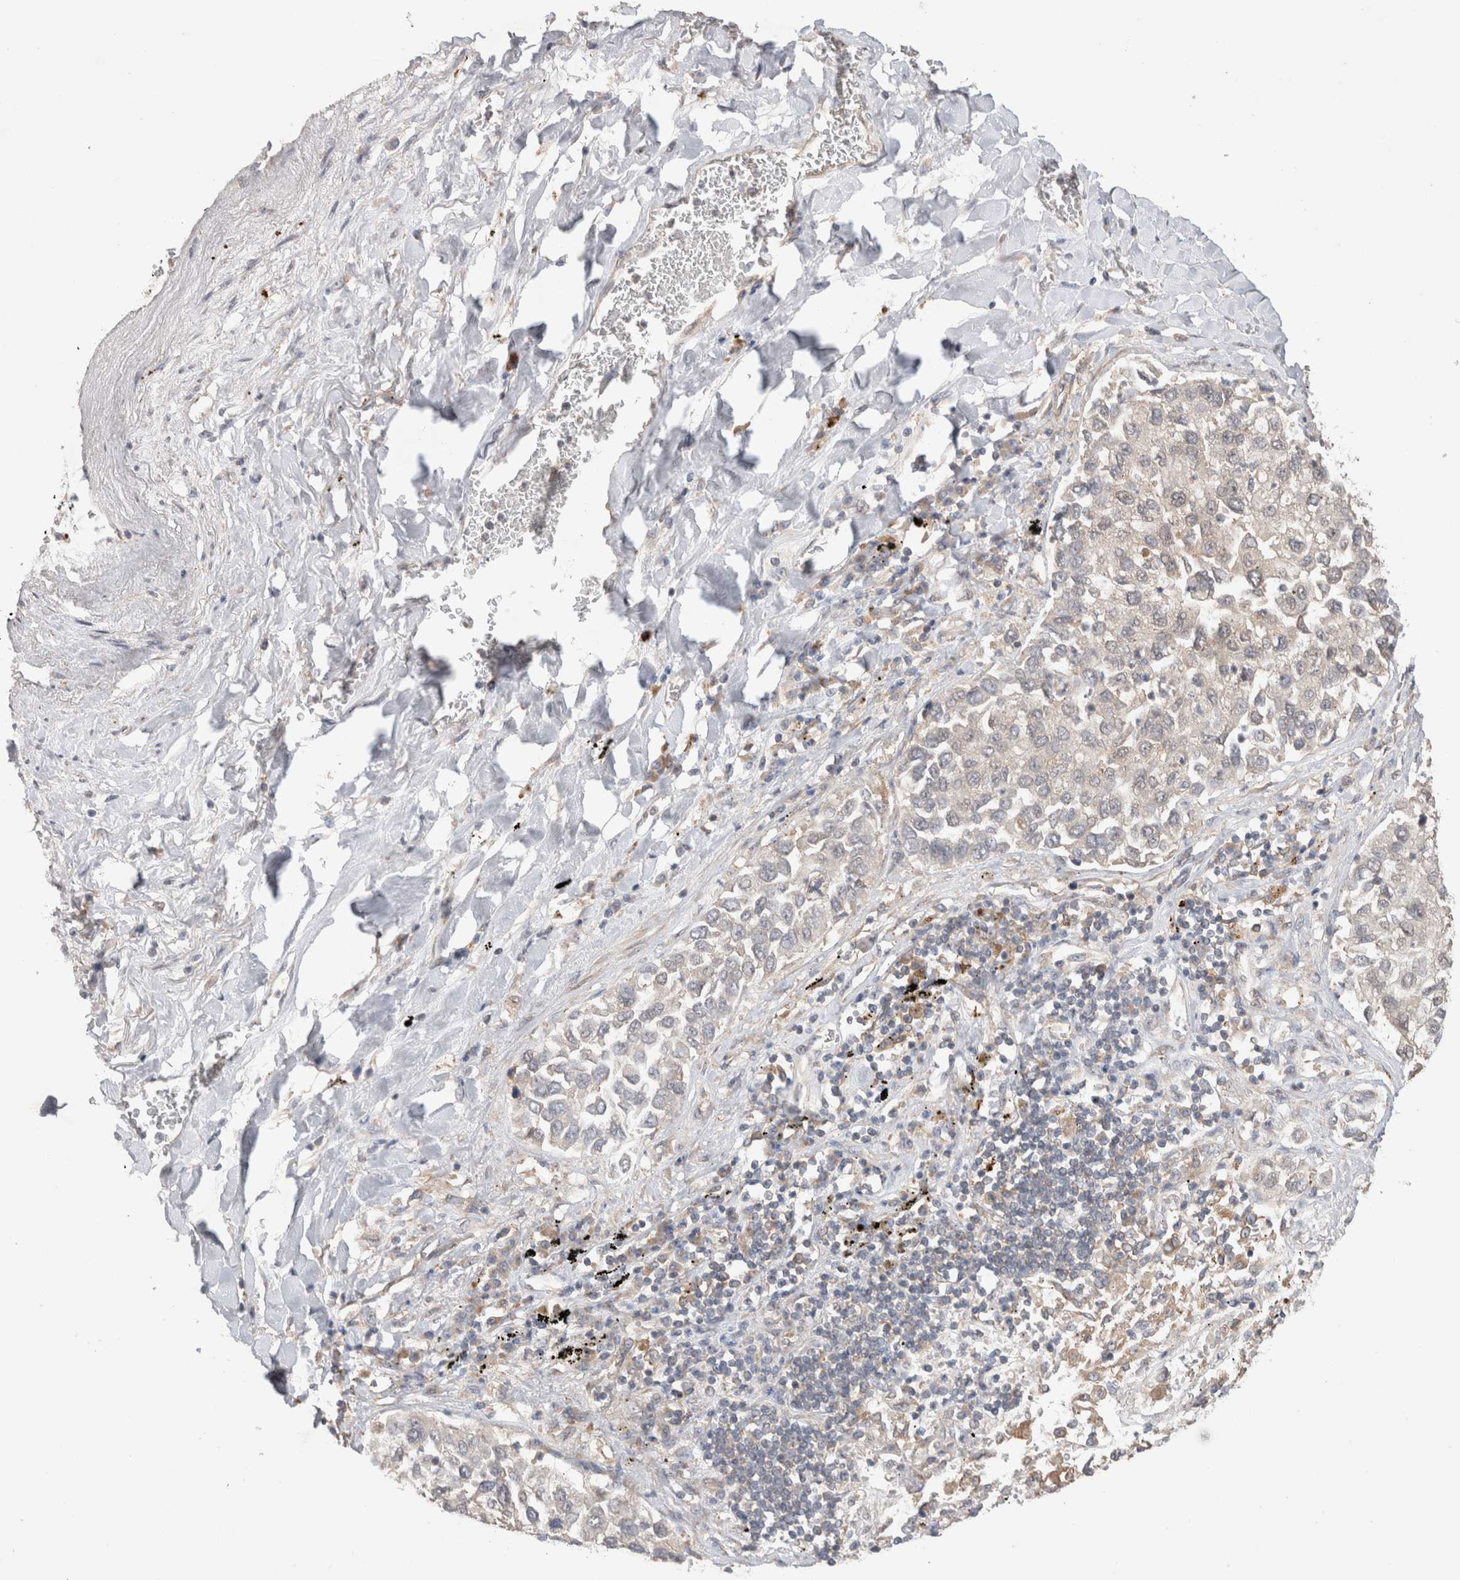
{"staining": {"intensity": "negative", "quantity": "none", "location": "none"}, "tissue": "lung cancer", "cell_type": "Tumor cells", "image_type": "cancer", "snomed": [{"axis": "morphology", "description": "Inflammation, NOS"}, {"axis": "morphology", "description": "Adenocarcinoma, NOS"}, {"axis": "topography", "description": "Lung"}], "caption": "Immunohistochemical staining of human lung cancer exhibits no significant expression in tumor cells.", "gene": "SLC29A1", "patient": {"sex": "male", "age": 63}}